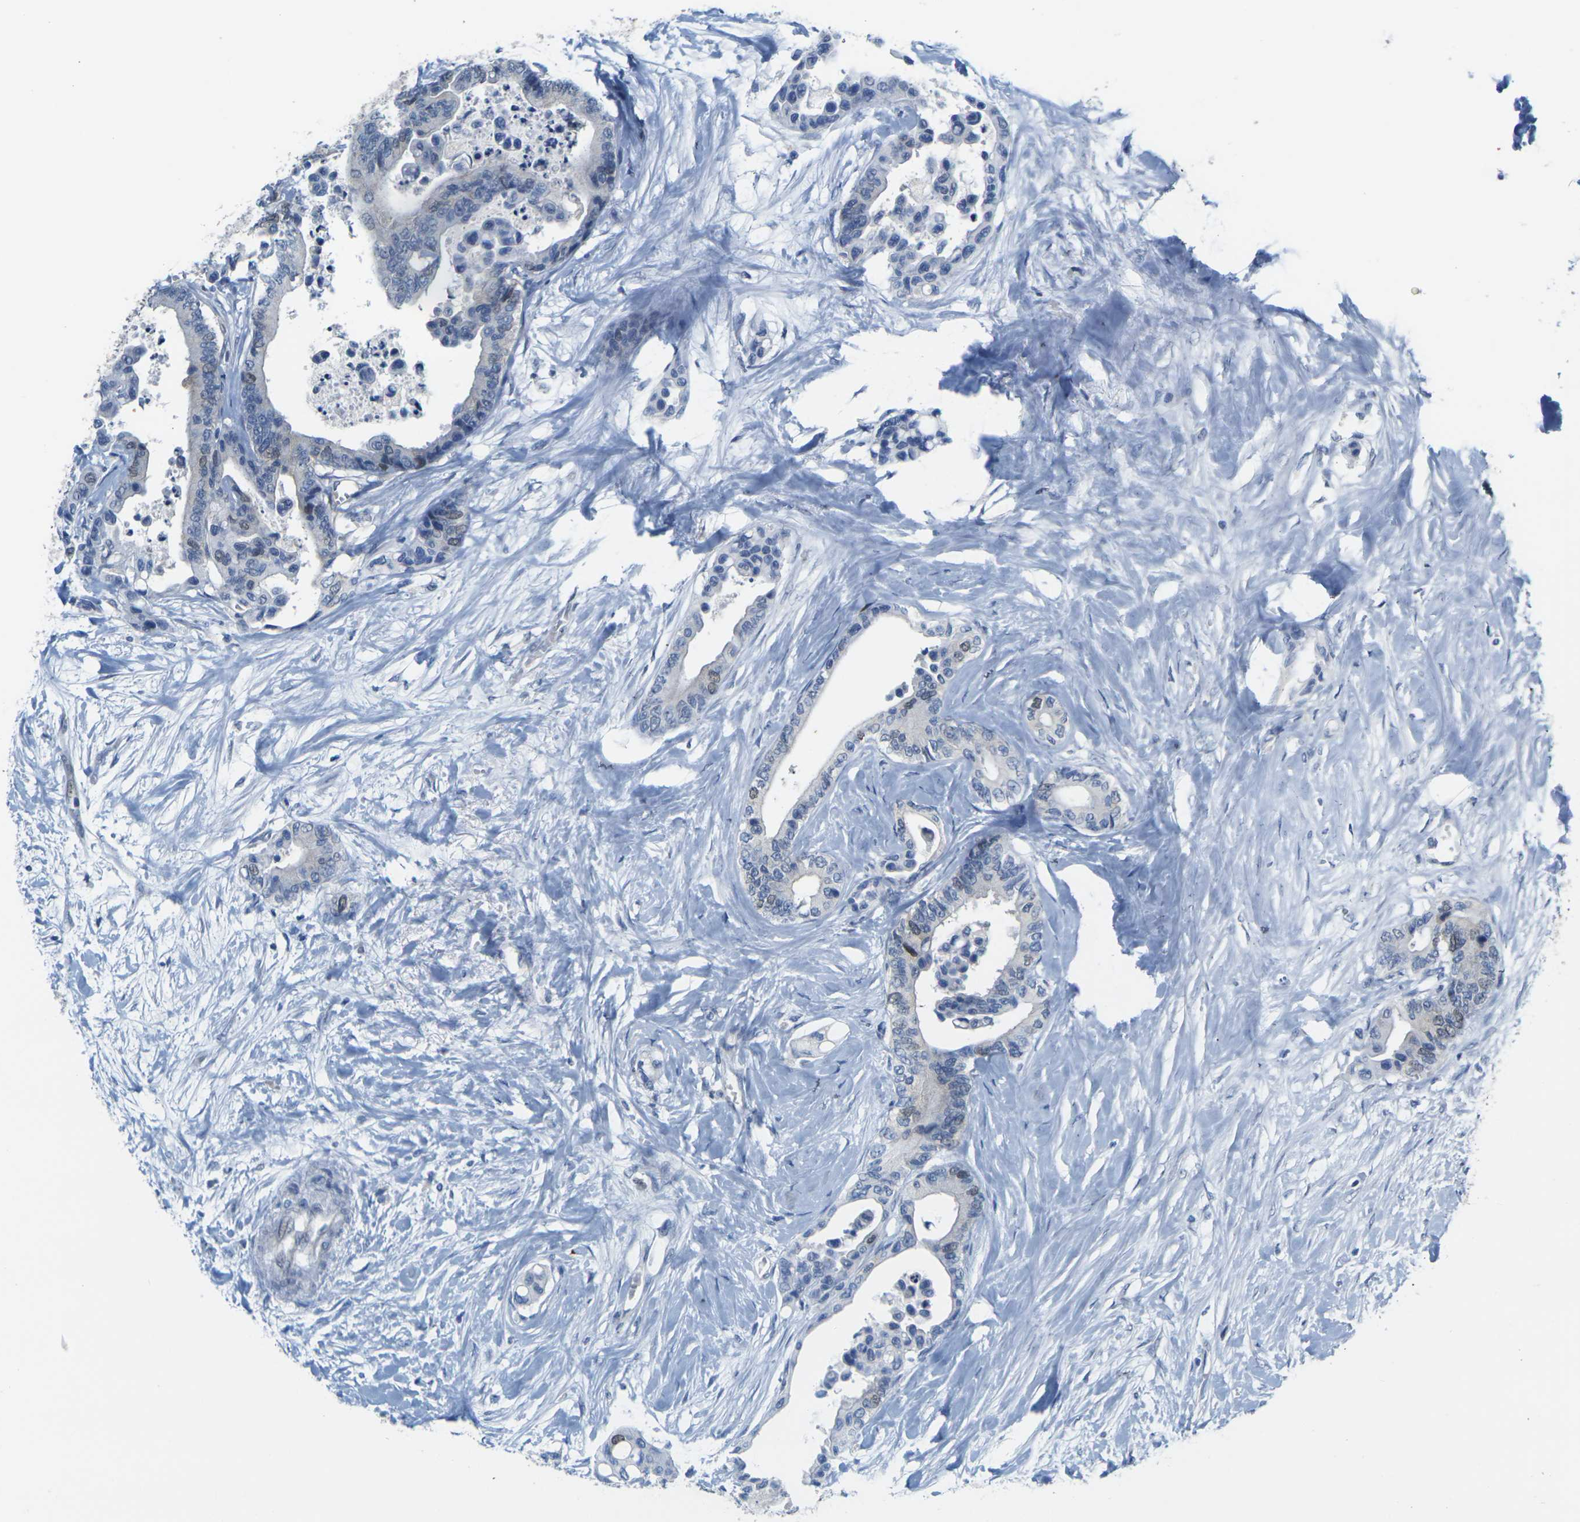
{"staining": {"intensity": "weak", "quantity": "<25%", "location": "nuclear"}, "tissue": "colorectal cancer", "cell_type": "Tumor cells", "image_type": "cancer", "snomed": [{"axis": "morphology", "description": "Normal tissue, NOS"}, {"axis": "morphology", "description": "Adenocarcinoma, NOS"}, {"axis": "topography", "description": "Colon"}], "caption": "This image is of colorectal cancer stained with IHC to label a protein in brown with the nuclei are counter-stained blue. There is no staining in tumor cells. Brightfield microscopy of immunohistochemistry (IHC) stained with DAB (3,3'-diaminobenzidine) (brown) and hematoxylin (blue), captured at high magnification.", "gene": "CDK2", "patient": {"sex": "male", "age": 82}}